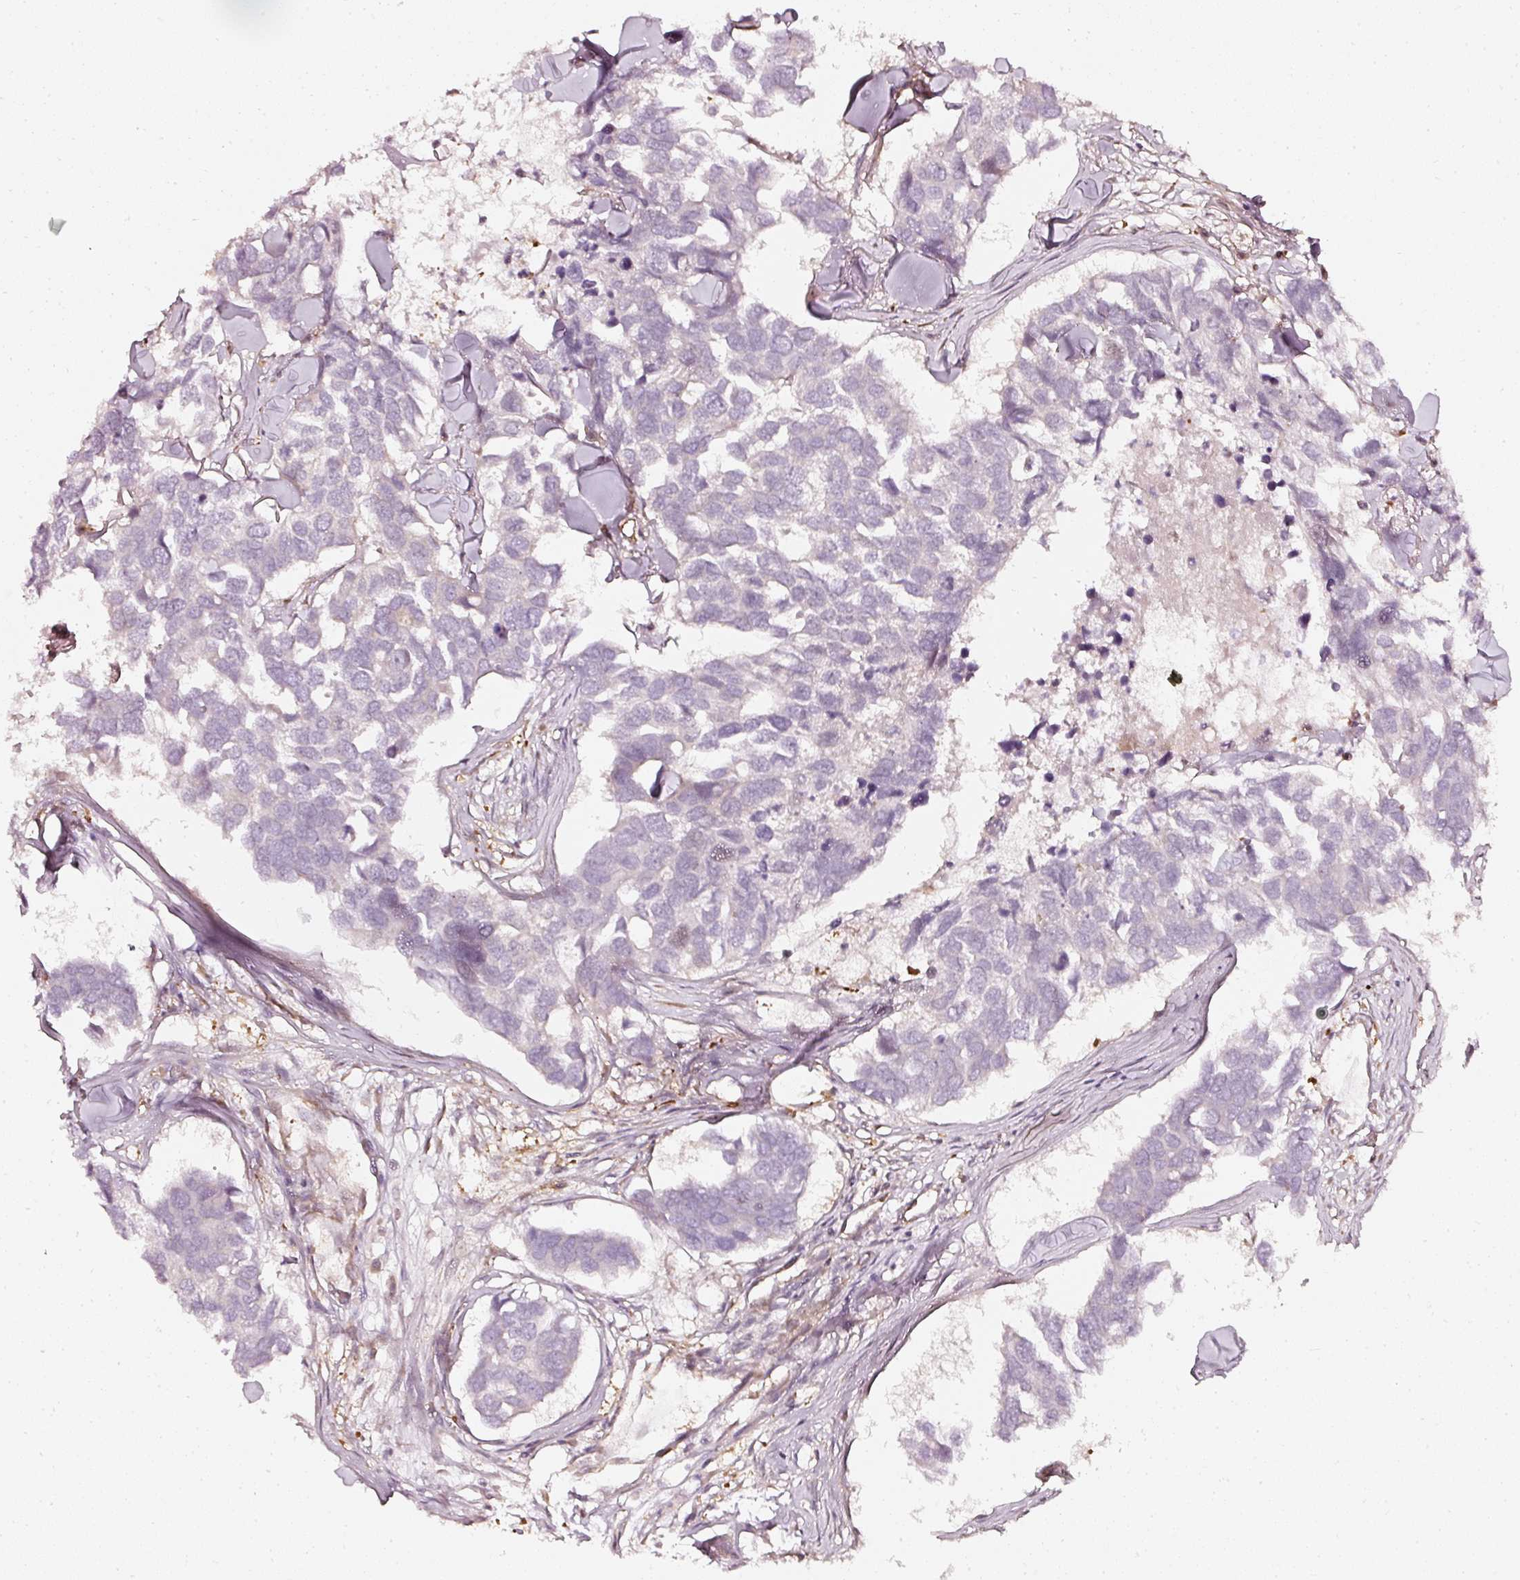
{"staining": {"intensity": "weak", "quantity": "<25%", "location": "nuclear"}, "tissue": "breast cancer", "cell_type": "Tumor cells", "image_type": "cancer", "snomed": [{"axis": "morphology", "description": "Duct carcinoma"}, {"axis": "topography", "description": "Breast"}], "caption": "Breast invasive ductal carcinoma was stained to show a protein in brown. There is no significant expression in tumor cells. (IHC, brightfield microscopy, high magnification).", "gene": "ASMTL", "patient": {"sex": "female", "age": 83}}